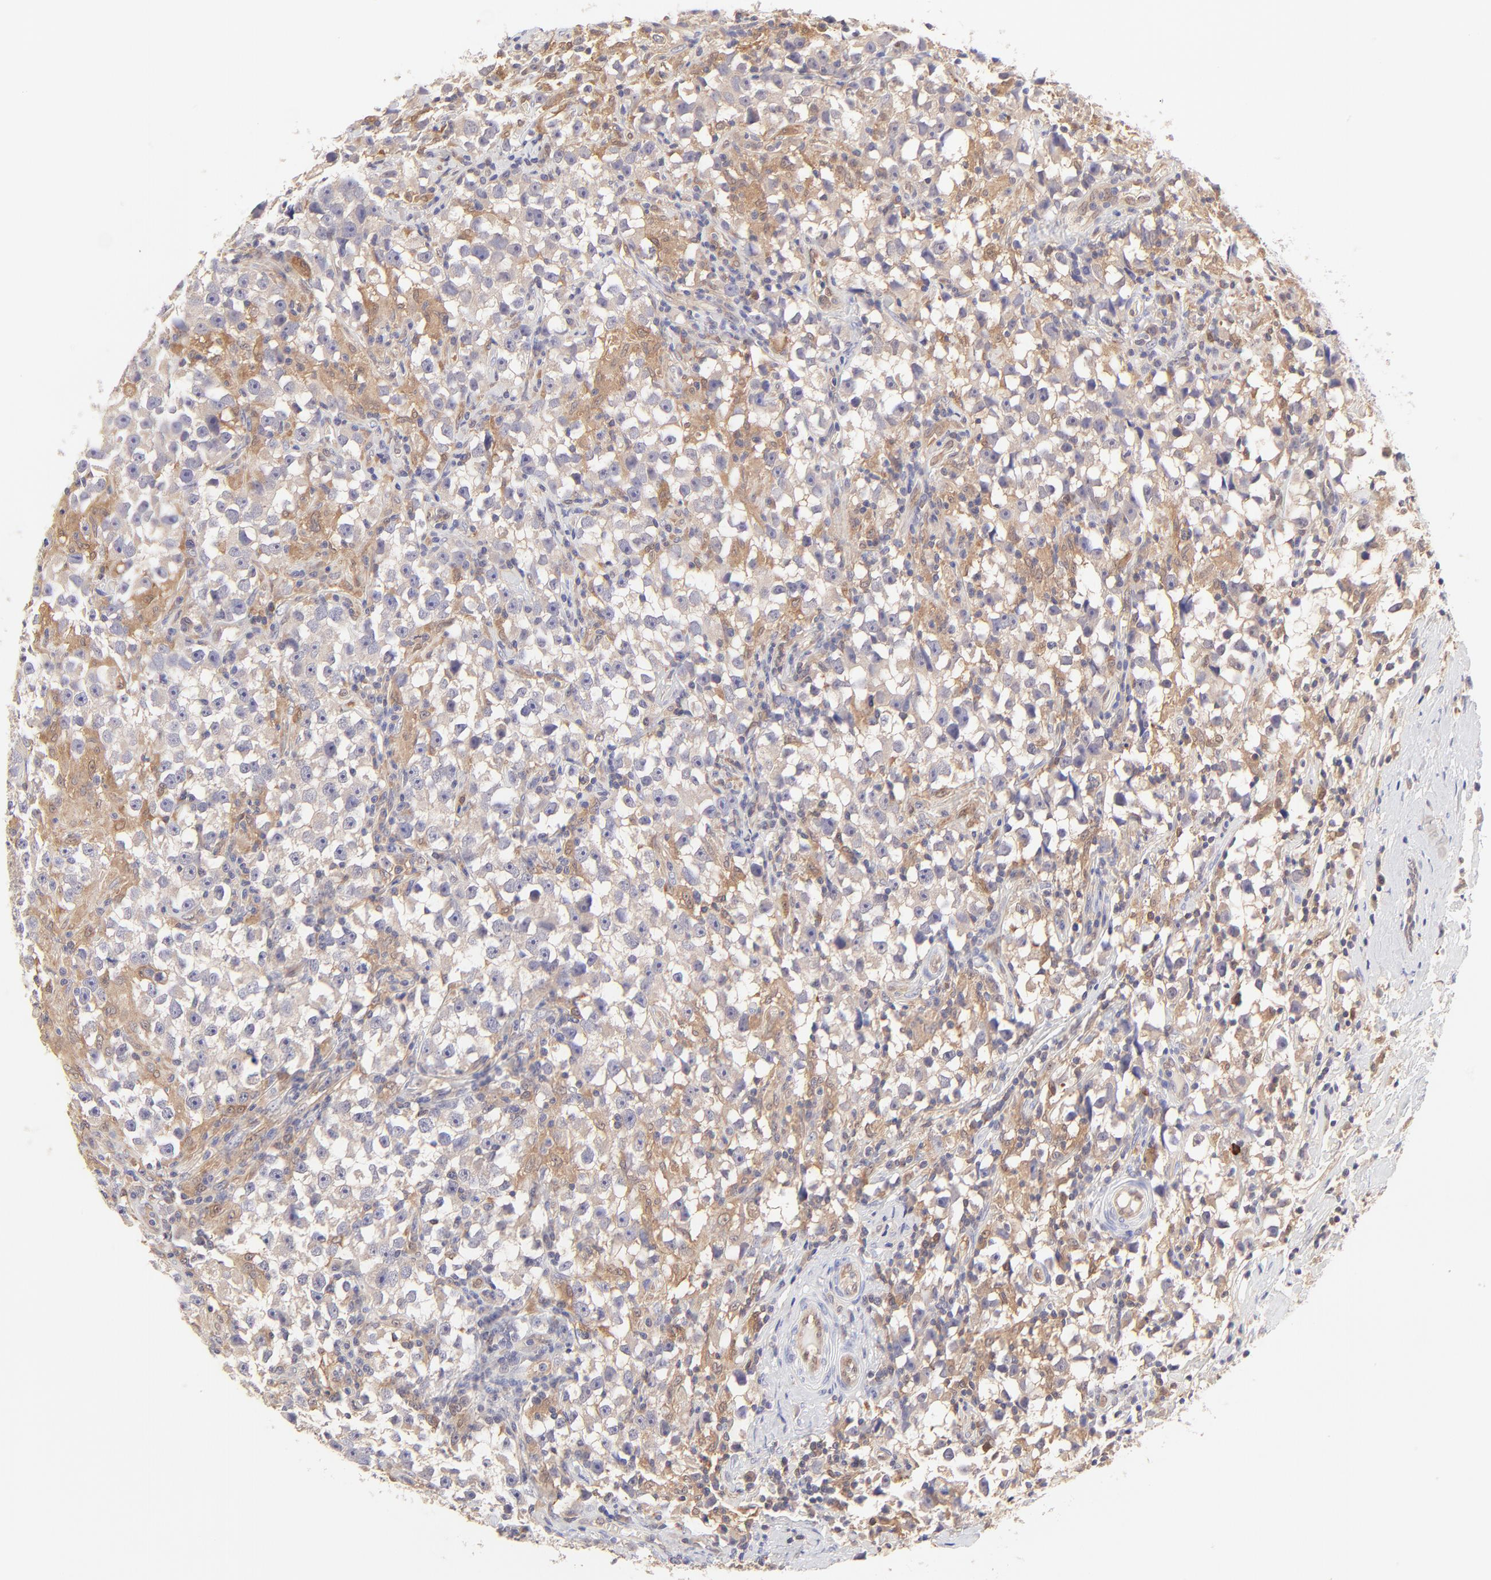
{"staining": {"intensity": "weak", "quantity": ">75%", "location": "cytoplasmic/membranous"}, "tissue": "testis cancer", "cell_type": "Tumor cells", "image_type": "cancer", "snomed": [{"axis": "morphology", "description": "Seminoma, NOS"}, {"axis": "topography", "description": "Testis"}], "caption": "Protein staining by IHC reveals weak cytoplasmic/membranous expression in about >75% of tumor cells in testis cancer (seminoma).", "gene": "HYAL1", "patient": {"sex": "male", "age": 33}}